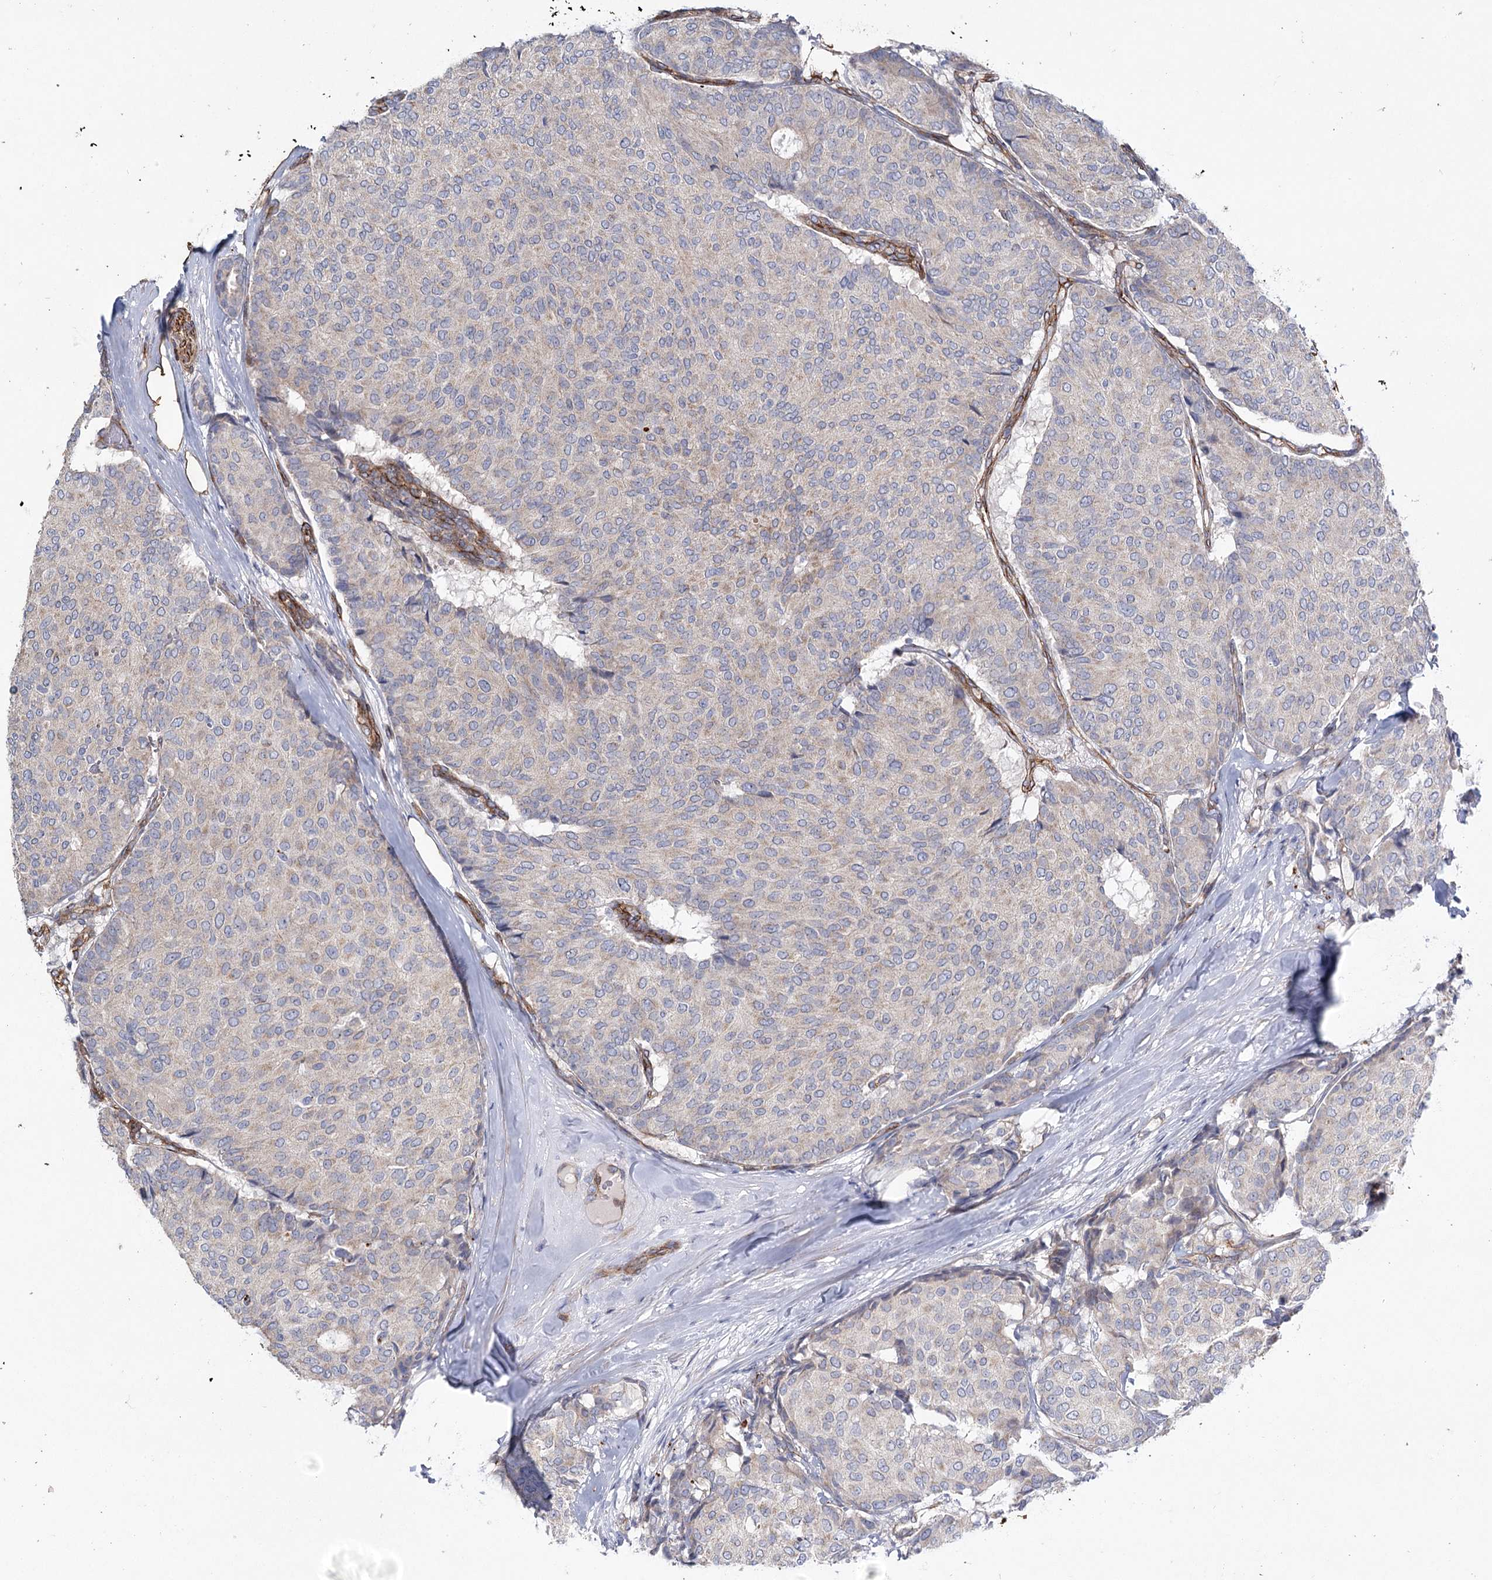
{"staining": {"intensity": "negative", "quantity": "none", "location": "none"}, "tissue": "breast cancer", "cell_type": "Tumor cells", "image_type": "cancer", "snomed": [{"axis": "morphology", "description": "Duct carcinoma"}, {"axis": "topography", "description": "Breast"}], "caption": "The image demonstrates no significant expression in tumor cells of breast cancer. (Immunohistochemistry (ihc), brightfield microscopy, high magnification).", "gene": "TMEM164", "patient": {"sex": "female", "age": 75}}